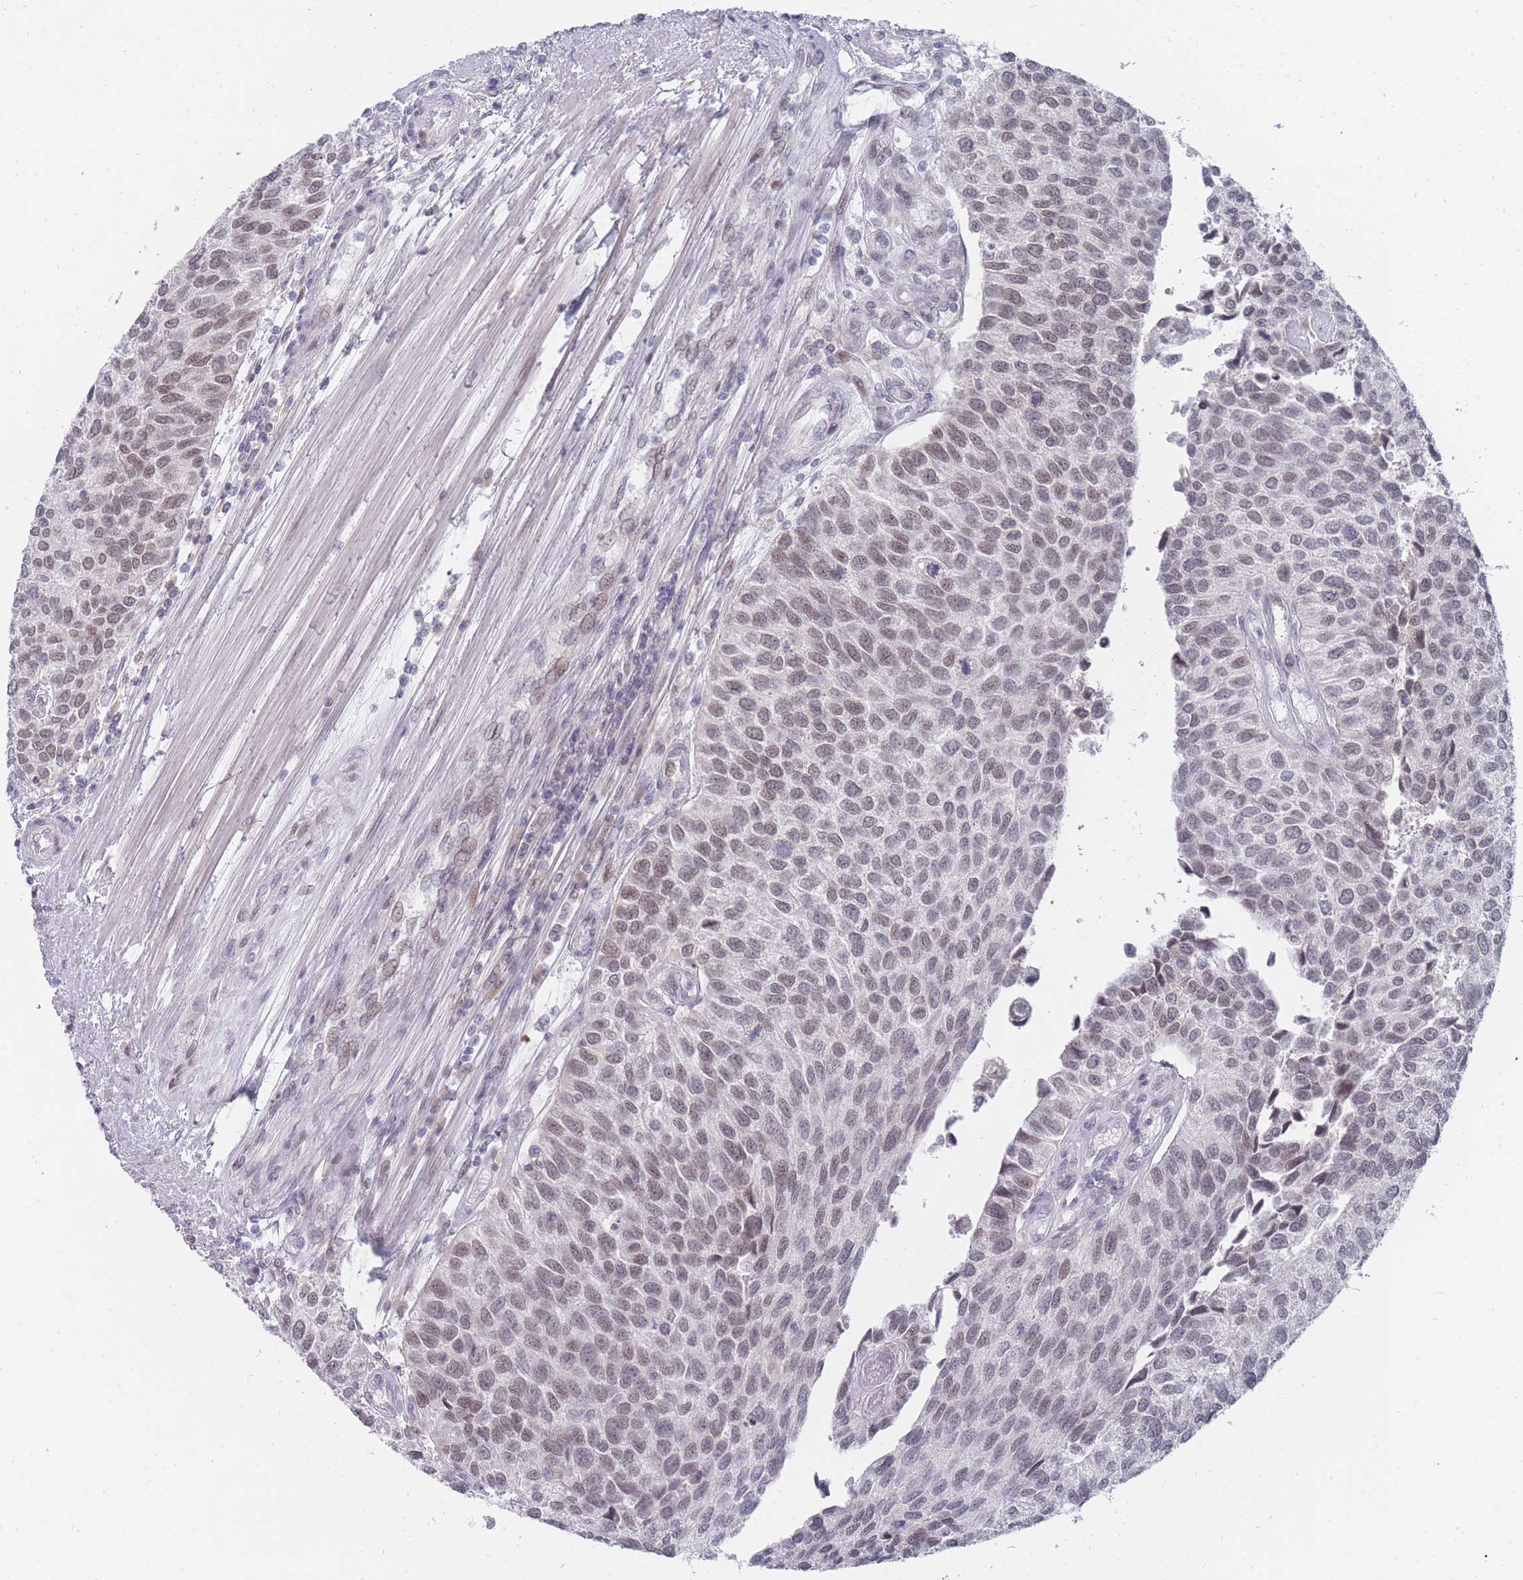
{"staining": {"intensity": "weak", "quantity": "25%-75%", "location": "nuclear"}, "tissue": "urothelial cancer", "cell_type": "Tumor cells", "image_type": "cancer", "snomed": [{"axis": "morphology", "description": "Urothelial carcinoma, NOS"}, {"axis": "topography", "description": "Urinary bladder"}], "caption": "Protein expression analysis of urothelial cancer demonstrates weak nuclear staining in approximately 25%-75% of tumor cells.", "gene": "GINS1", "patient": {"sex": "male", "age": 55}}